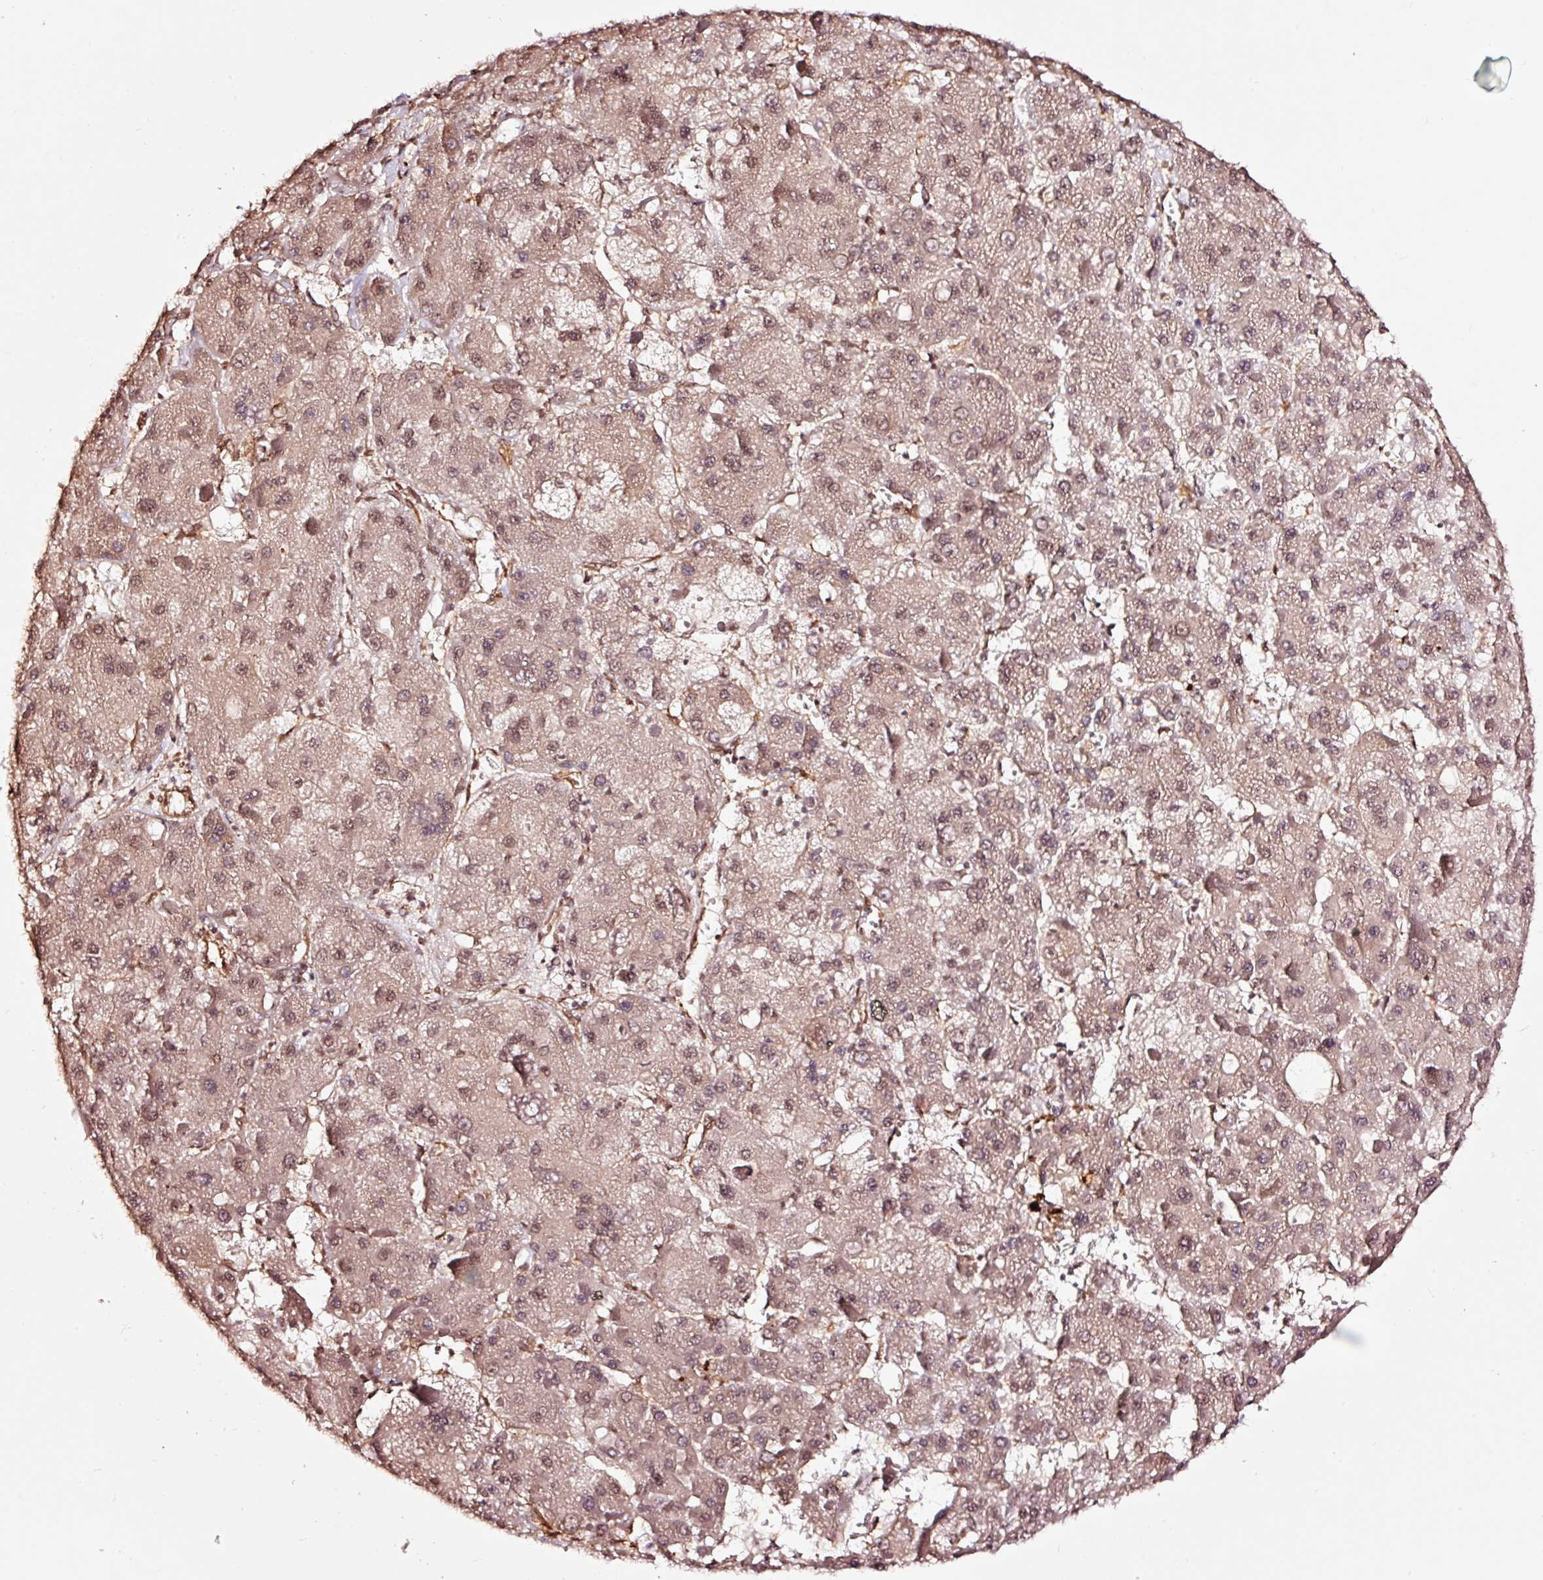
{"staining": {"intensity": "weak", "quantity": ">75%", "location": "nuclear"}, "tissue": "liver cancer", "cell_type": "Tumor cells", "image_type": "cancer", "snomed": [{"axis": "morphology", "description": "Carcinoma, Hepatocellular, NOS"}, {"axis": "topography", "description": "Liver"}], "caption": "Immunohistochemistry (IHC) of human liver cancer exhibits low levels of weak nuclear staining in about >75% of tumor cells.", "gene": "TPM1", "patient": {"sex": "female", "age": 73}}